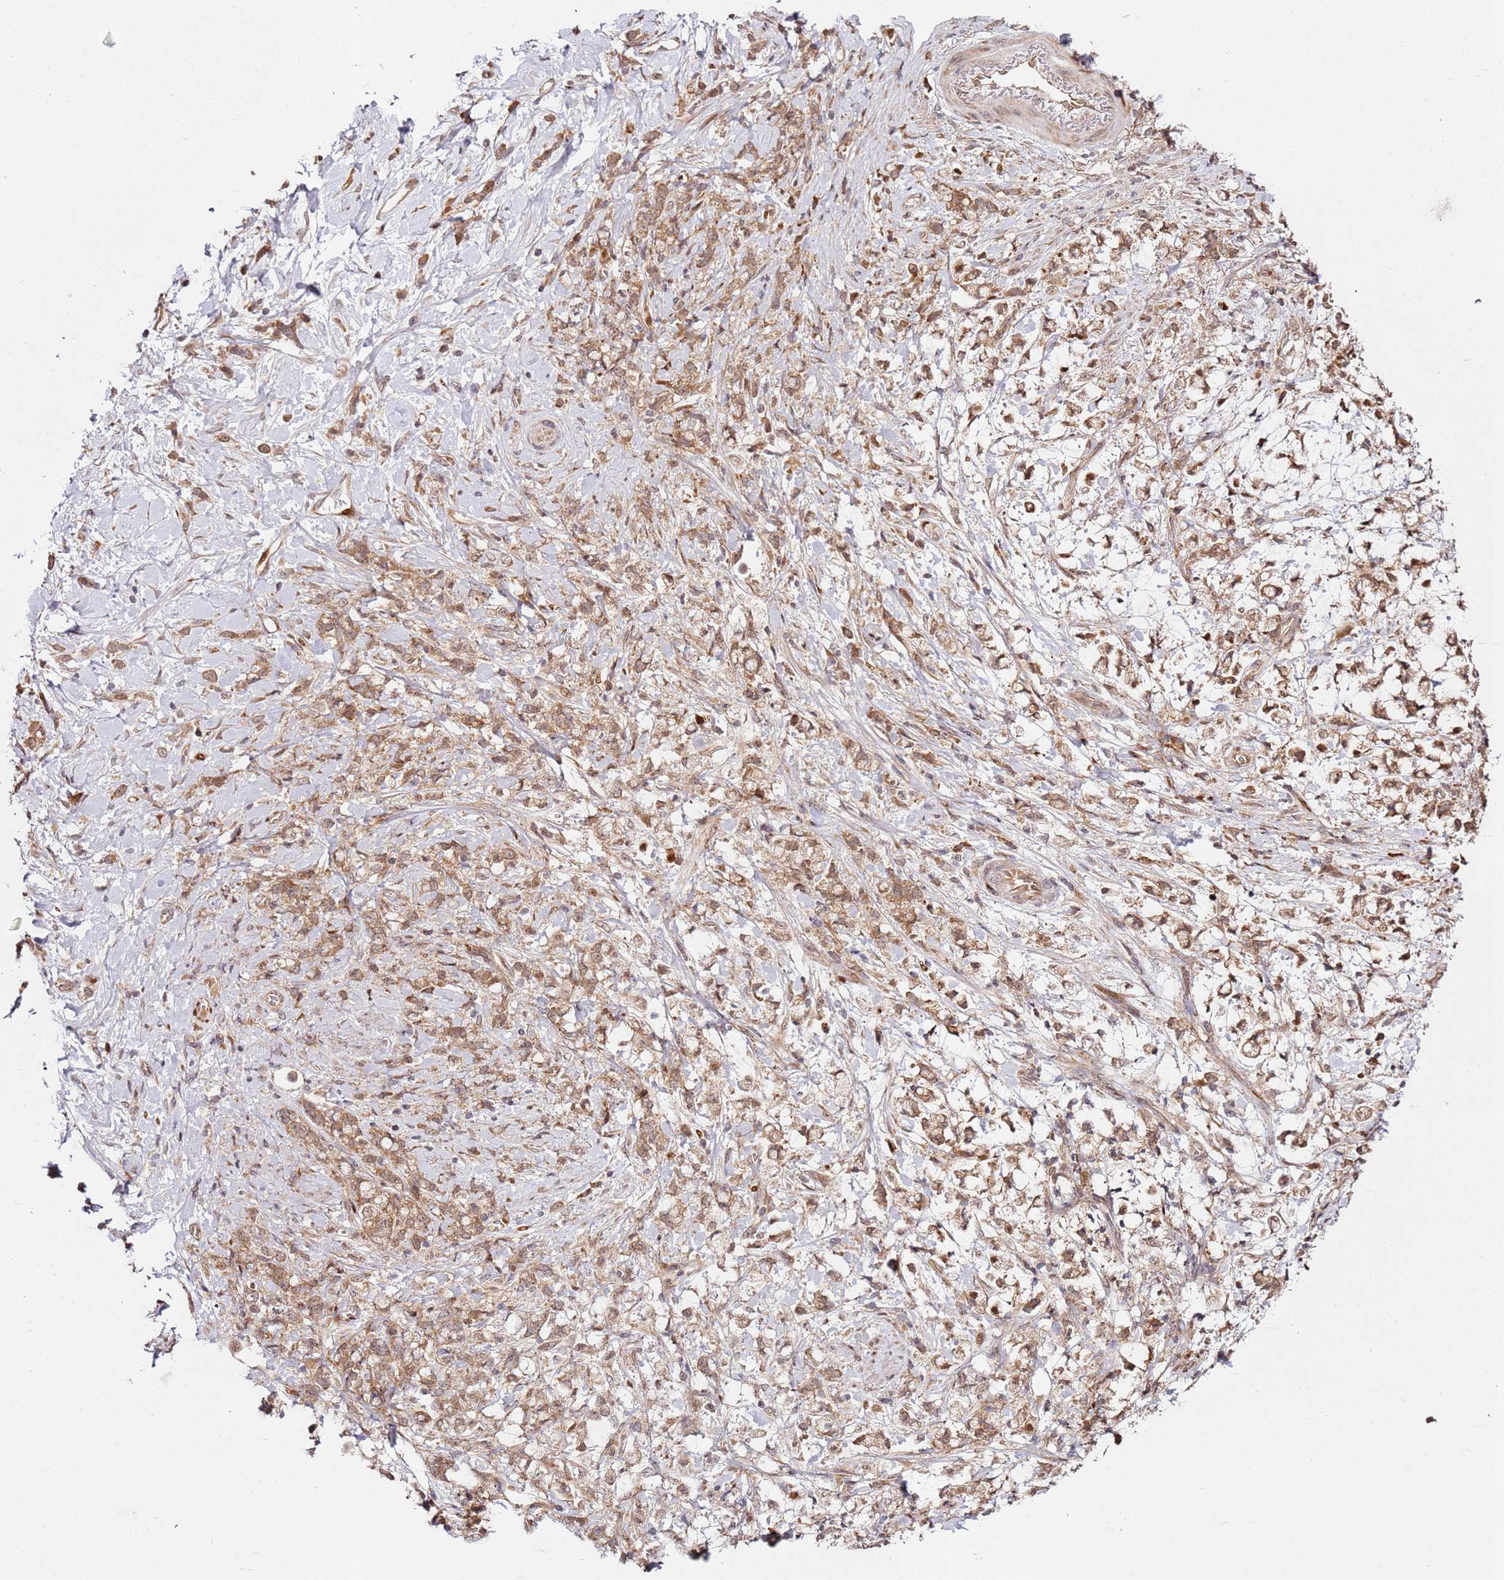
{"staining": {"intensity": "moderate", "quantity": ">75%", "location": "cytoplasmic/membranous"}, "tissue": "stomach cancer", "cell_type": "Tumor cells", "image_type": "cancer", "snomed": [{"axis": "morphology", "description": "Adenocarcinoma, NOS"}, {"axis": "topography", "description": "Stomach"}], "caption": "DAB (3,3'-diaminobenzidine) immunohistochemical staining of human stomach cancer (adenocarcinoma) reveals moderate cytoplasmic/membranous protein expression in approximately >75% of tumor cells.", "gene": "RPS3A", "patient": {"sex": "female", "age": 60}}